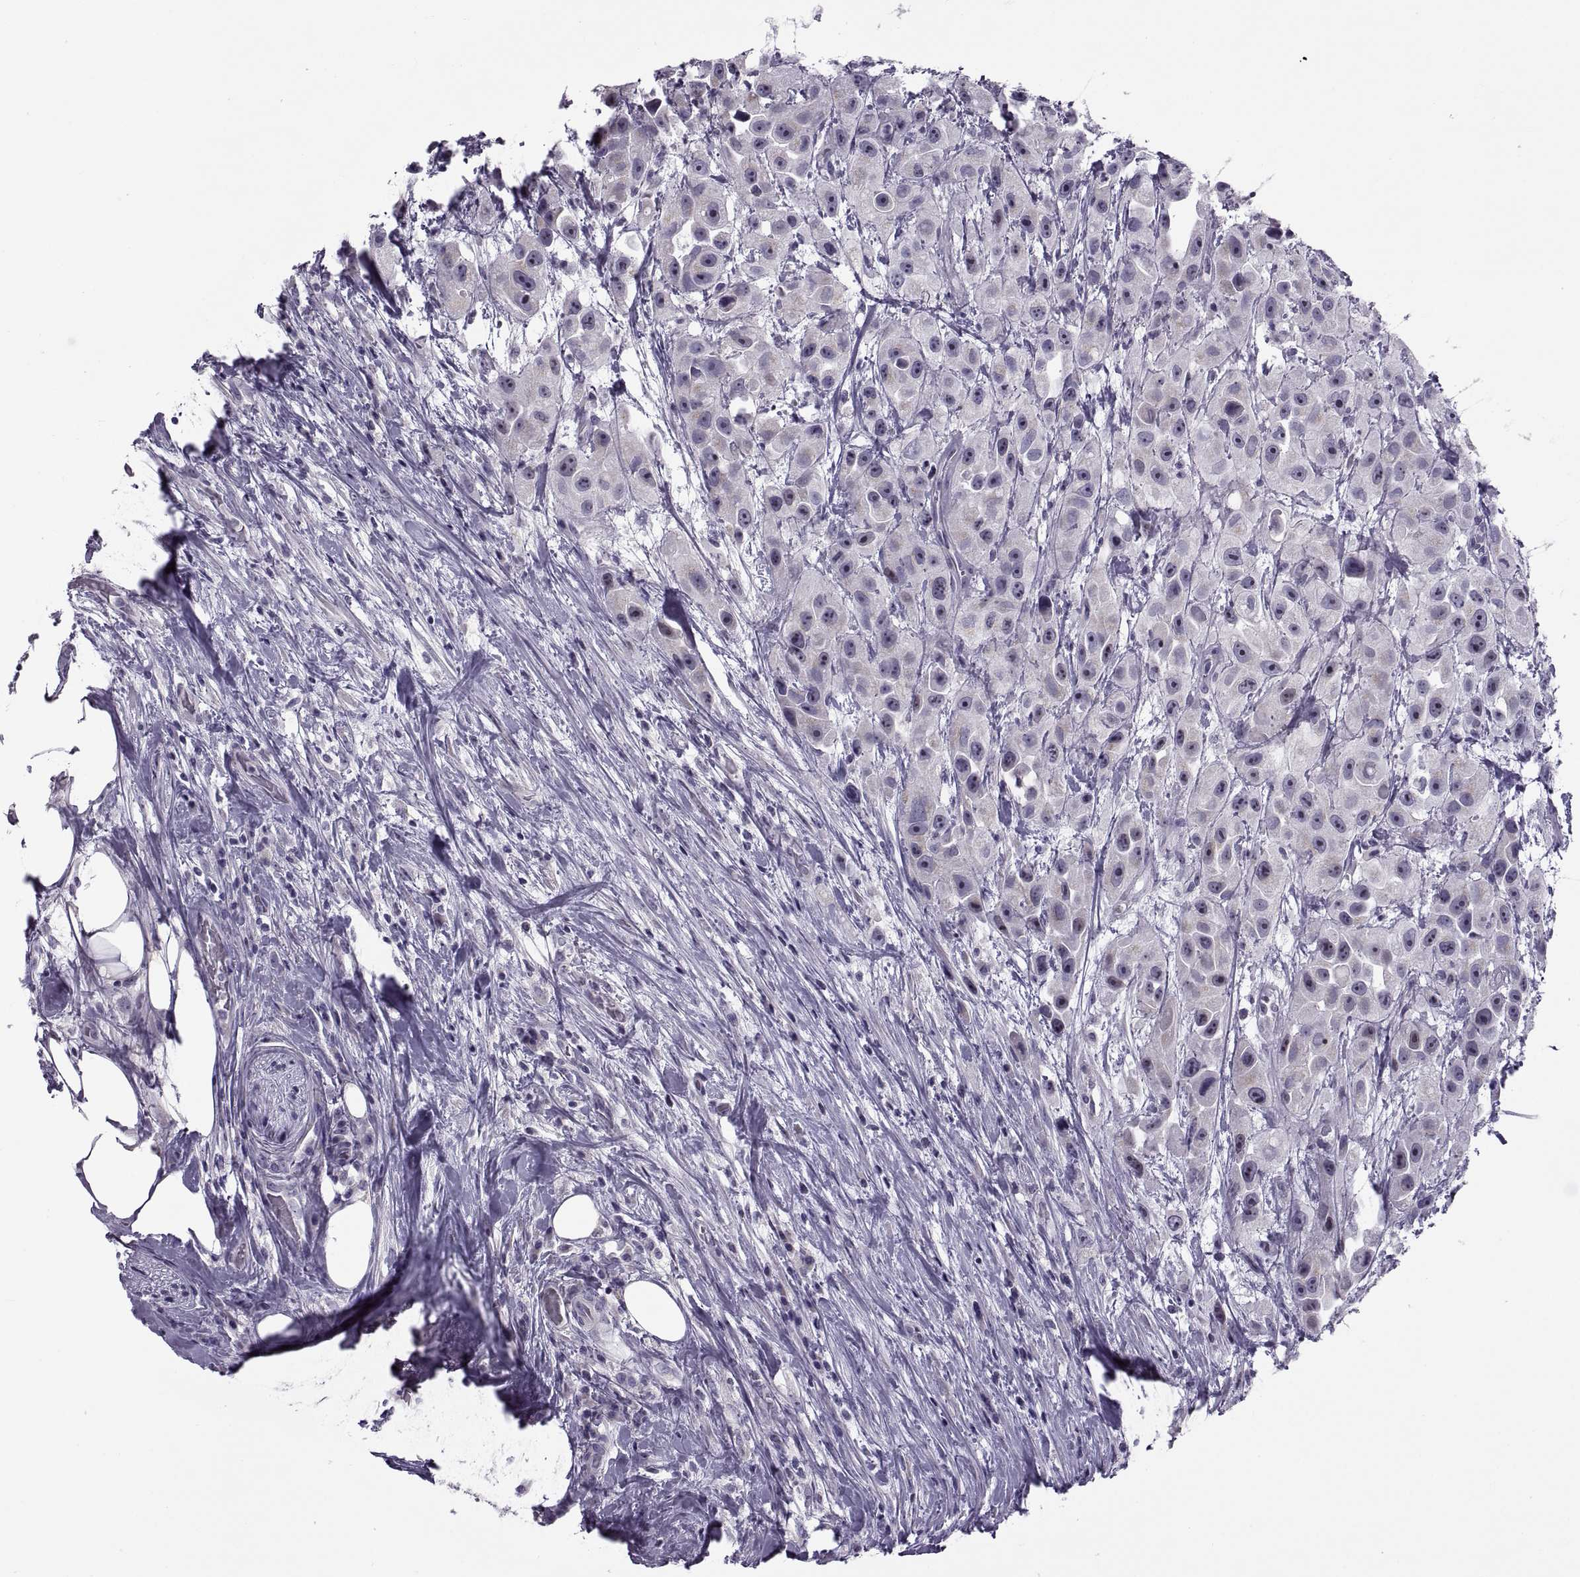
{"staining": {"intensity": "negative", "quantity": "none", "location": "none"}, "tissue": "urothelial cancer", "cell_type": "Tumor cells", "image_type": "cancer", "snomed": [{"axis": "morphology", "description": "Urothelial carcinoma, High grade"}, {"axis": "topography", "description": "Urinary bladder"}], "caption": "This is a histopathology image of IHC staining of urothelial carcinoma (high-grade), which shows no staining in tumor cells. Nuclei are stained in blue.", "gene": "MAGEB1", "patient": {"sex": "male", "age": 79}}